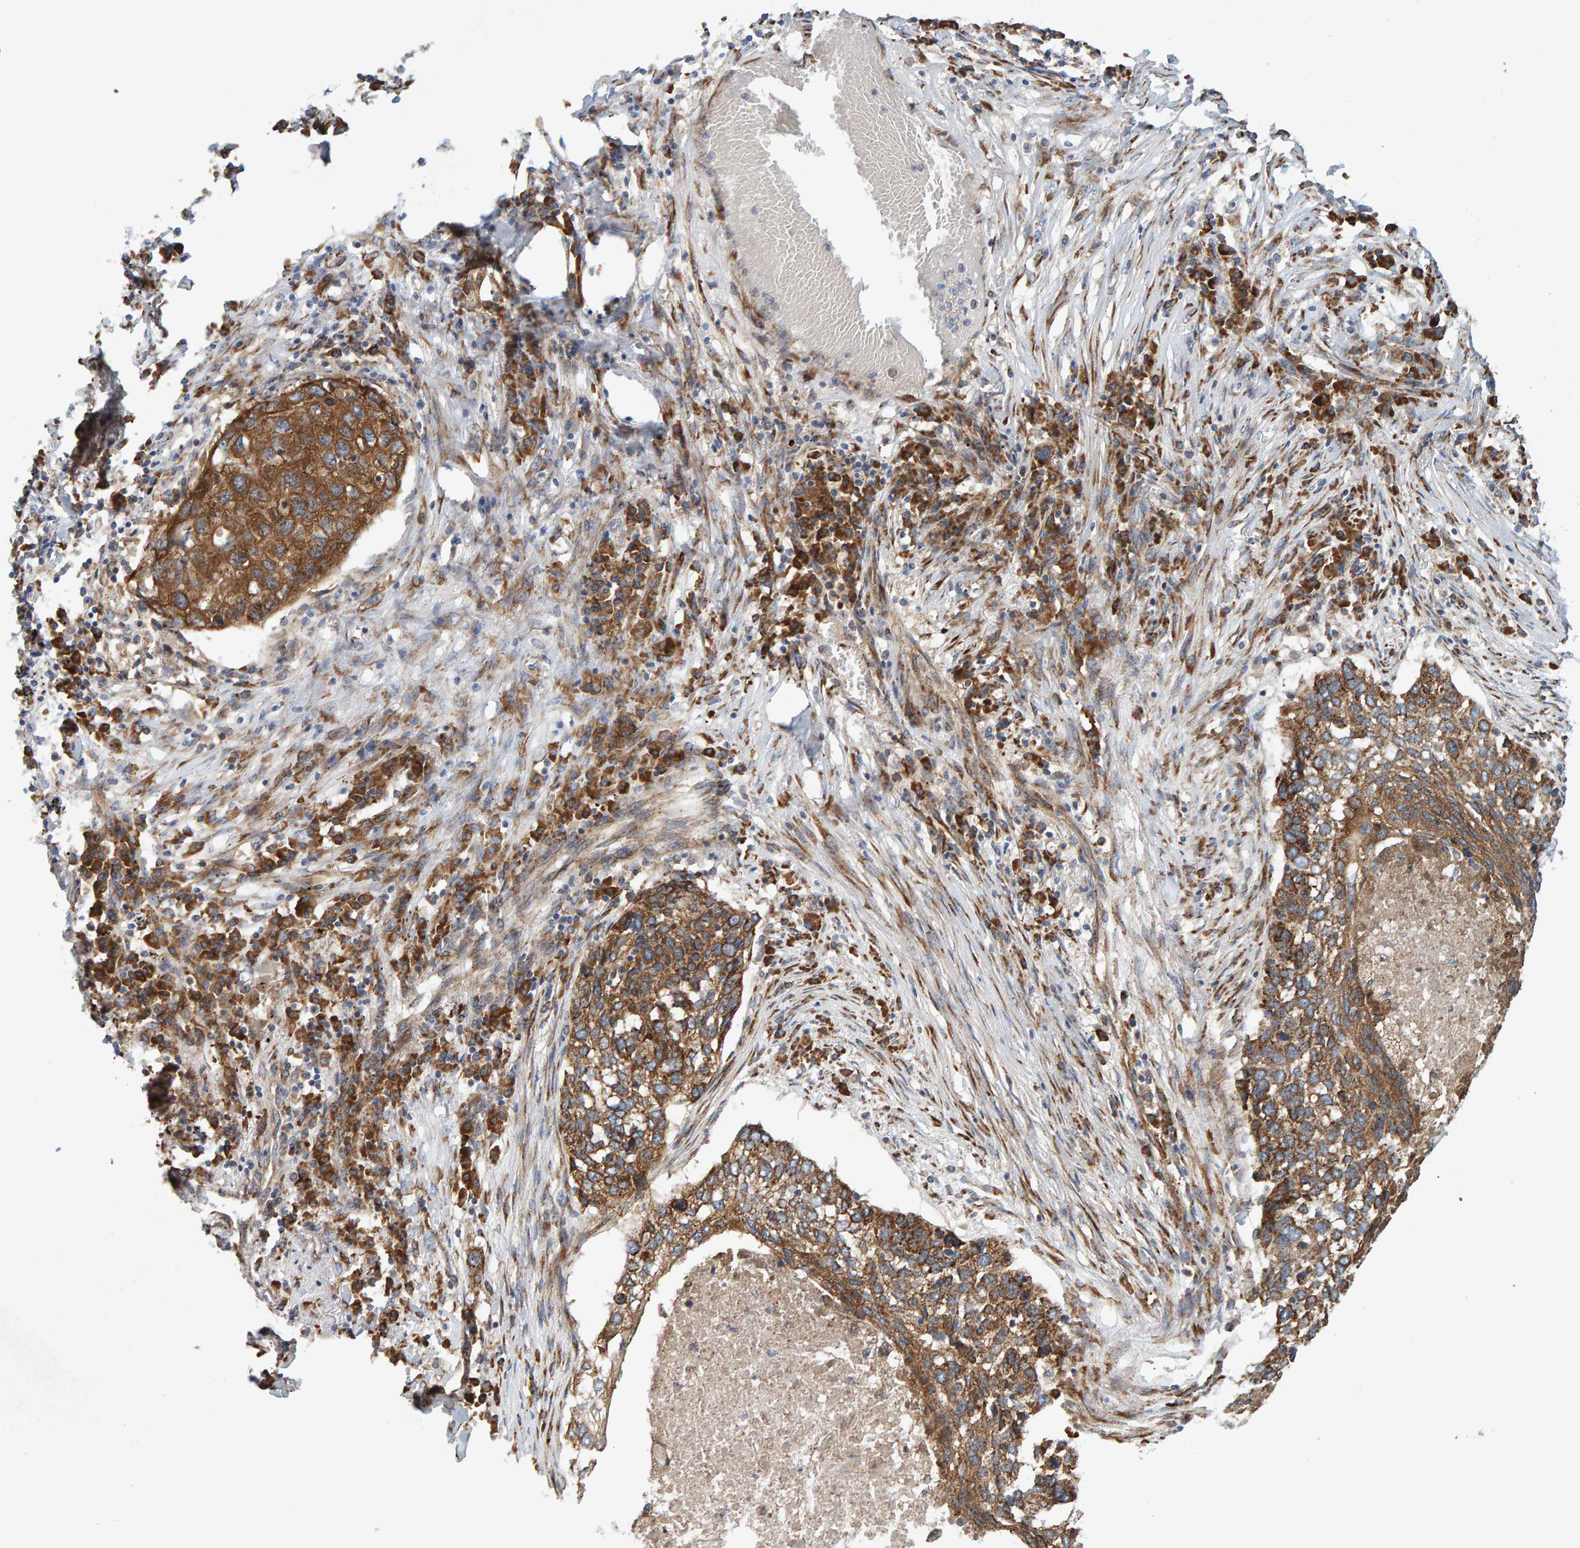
{"staining": {"intensity": "moderate", "quantity": ">75%", "location": "cytoplasmic/membranous"}, "tissue": "lung cancer", "cell_type": "Tumor cells", "image_type": "cancer", "snomed": [{"axis": "morphology", "description": "Squamous cell carcinoma, NOS"}, {"axis": "topography", "description": "Lung"}], "caption": "Brown immunohistochemical staining in human lung cancer (squamous cell carcinoma) reveals moderate cytoplasmic/membranous expression in about >75% of tumor cells.", "gene": "BAIAP2", "patient": {"sex": "female", "age": 63}}